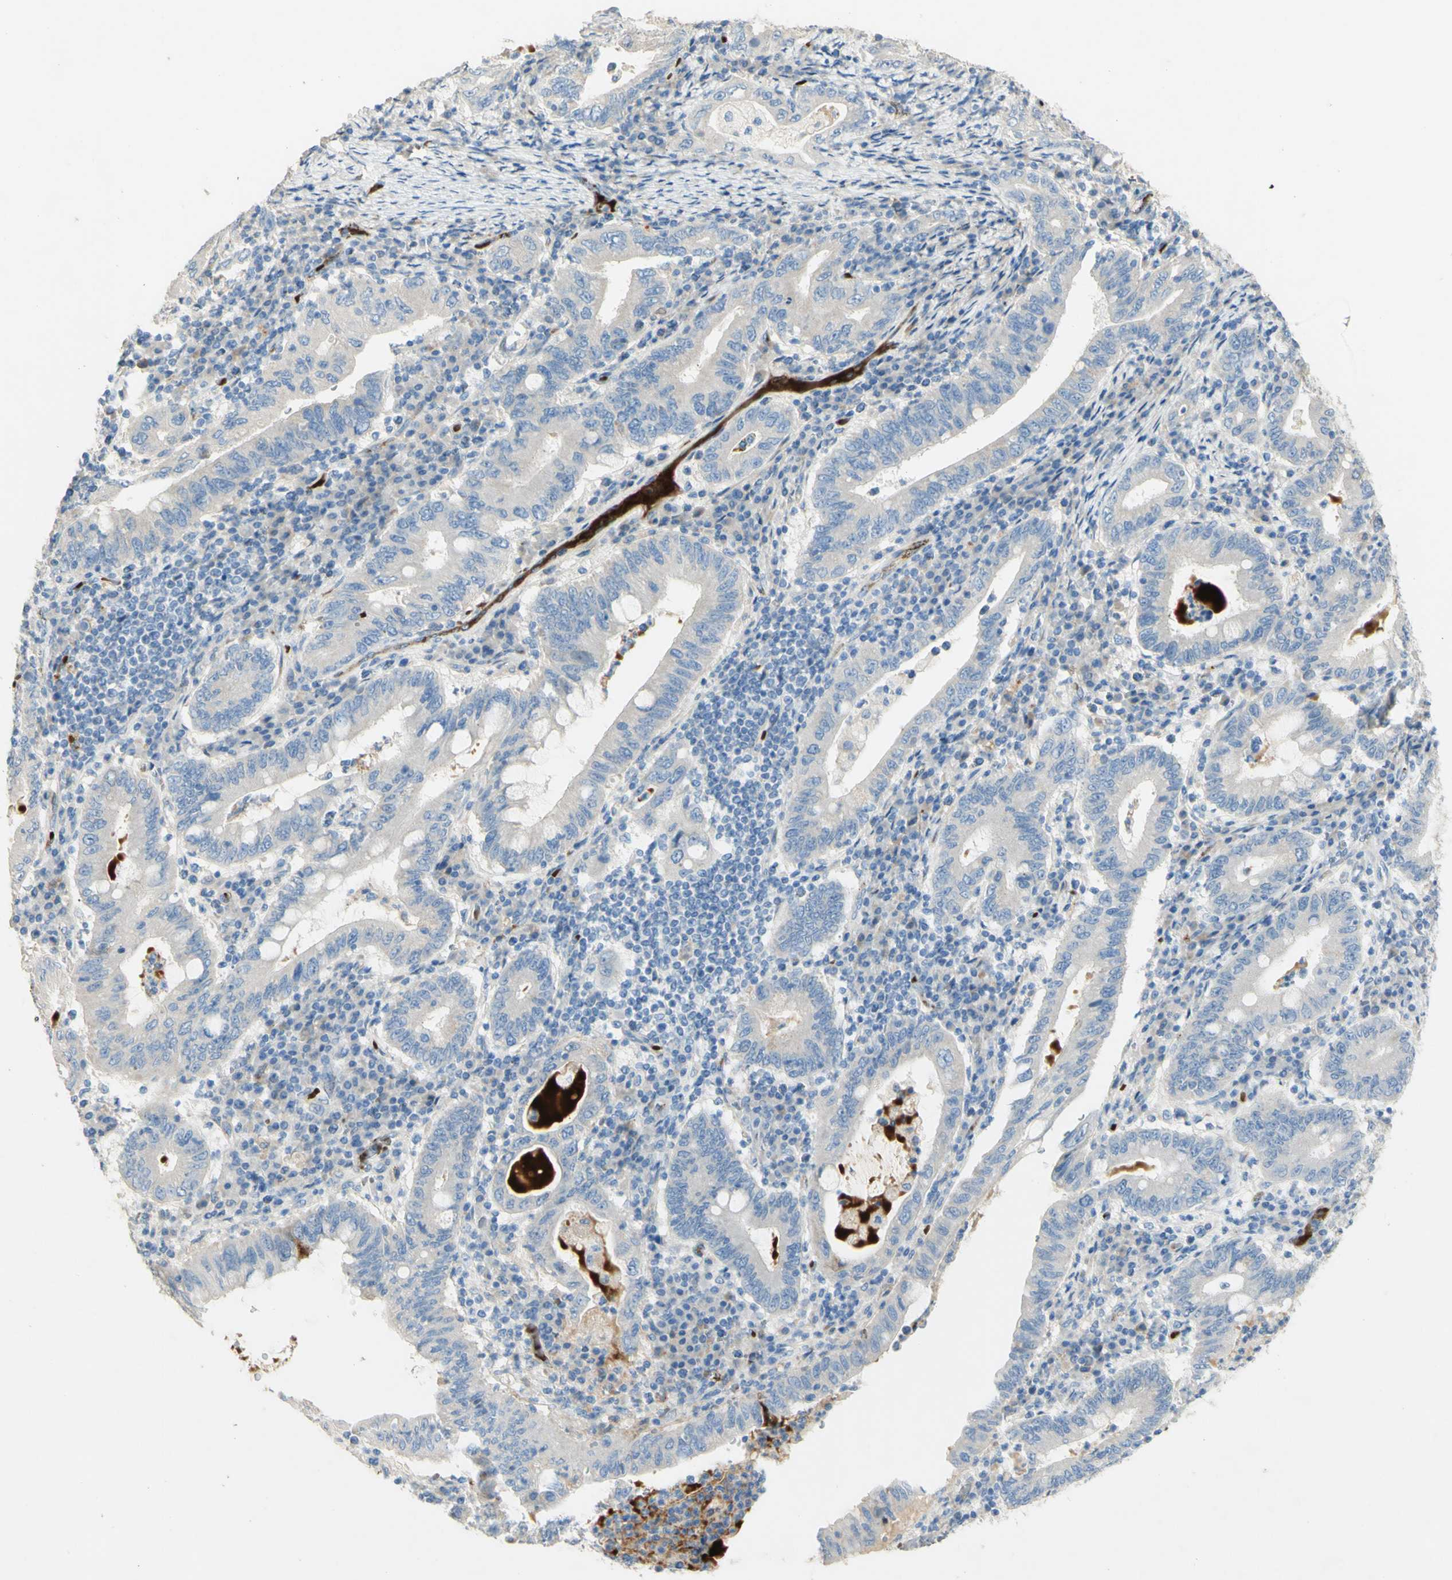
{"staining": {"intensity": "negative", "quantity": "none", "location": "none"}, "tissue": "stomach cancer", "cell_type": "Tumor cells", "image_type": "cancer", "snomed": [{"axis": "morphology", "description": "Normal tissue, NOS"}, {"axis": "morphology", "description": "Adenocarcinoma, NOS"}, {"axis": "topography", "description": "Esophagus"}, {"axis": "topography", "description": "Stomach, upper"}, {"axis": "topography", "description": "Peripheral nerve tissue"}], "caption": "IHC of human stomach adenocarcinoma shows no expression in tumor cells.", "gene": "GAN", "patient": {"sex": "male", "age": 62}}